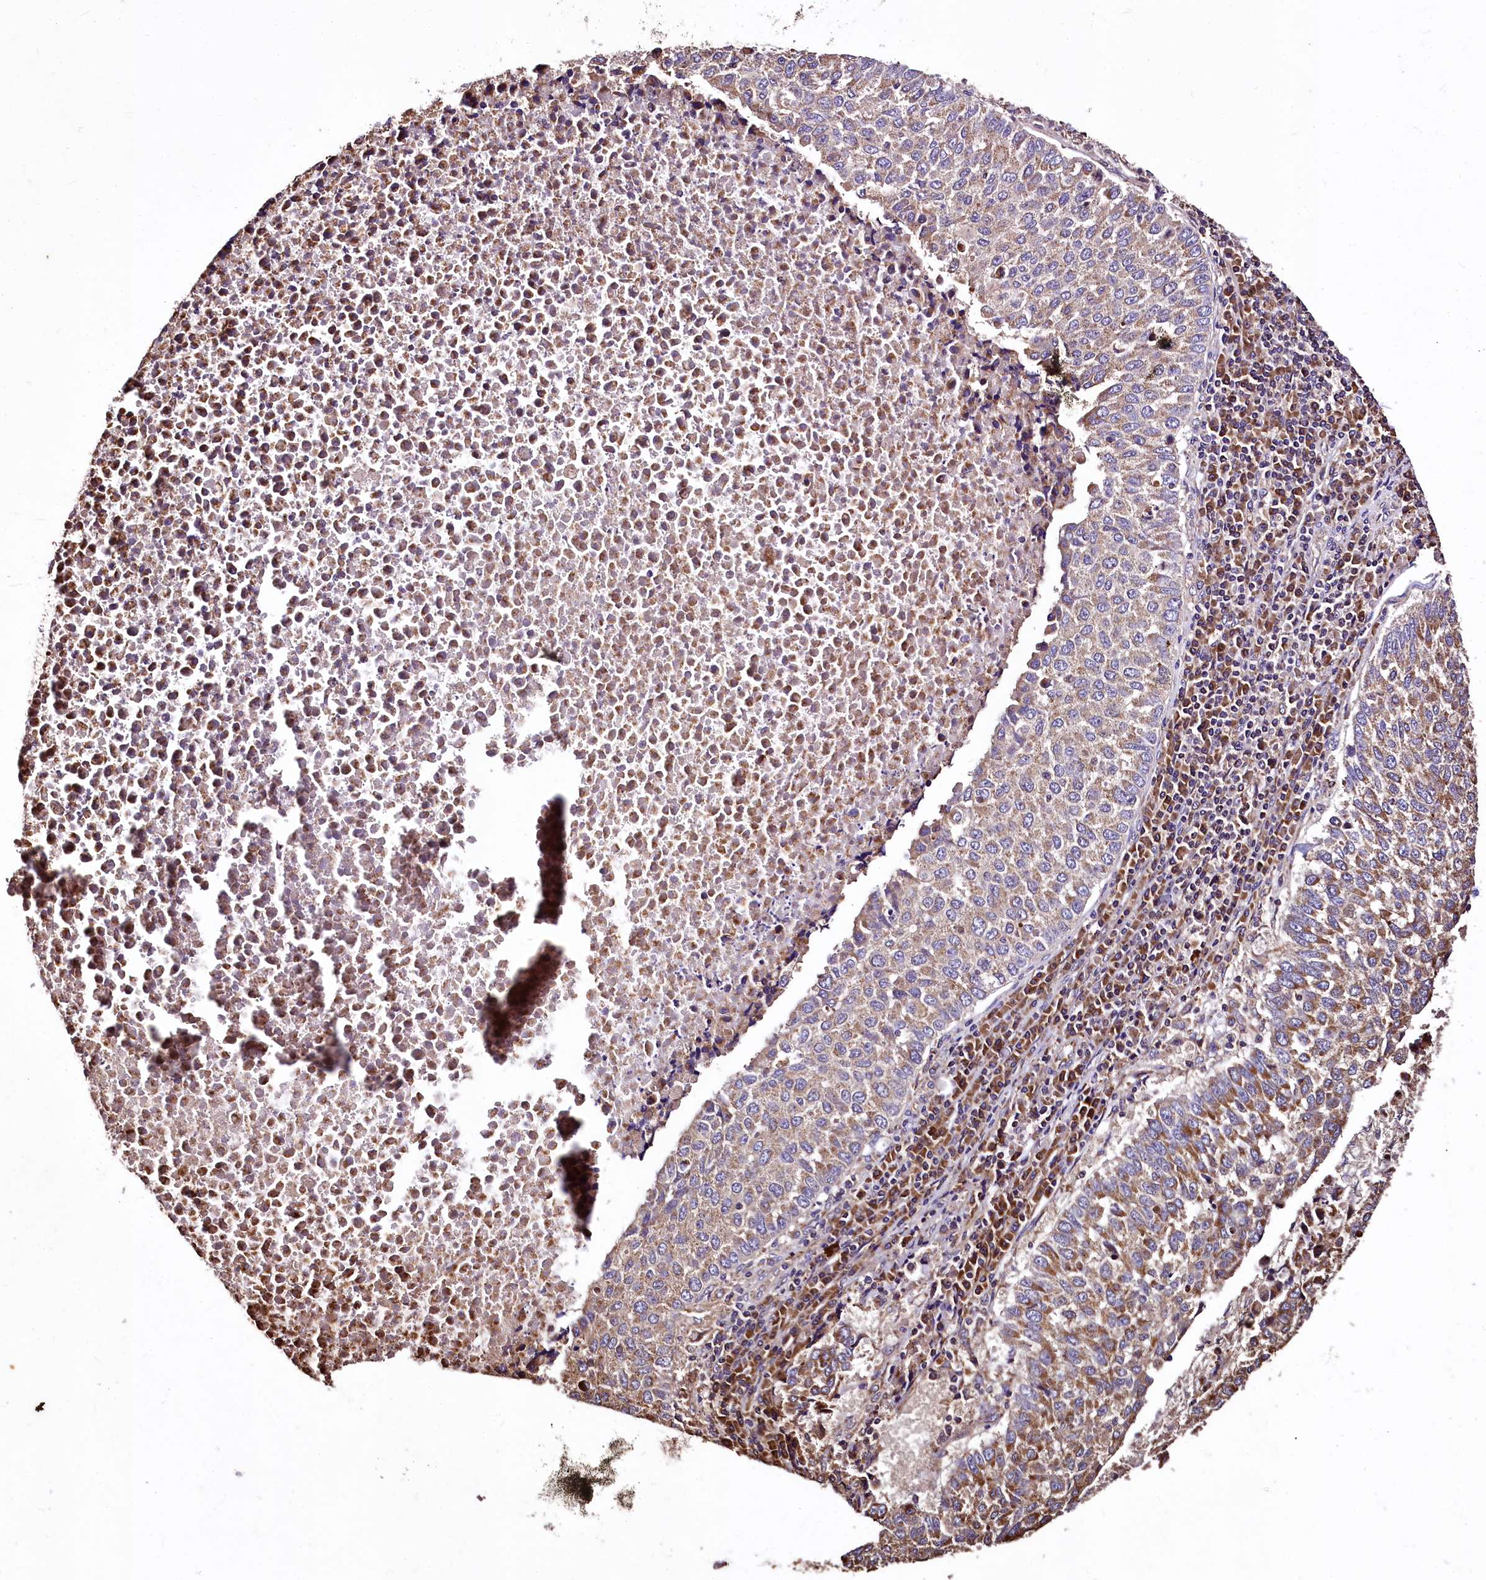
{"staining": {"intensity": "moderate", "quantity": ">75%", "location": "cytoplasmic/membranous"}, "tissue": "lung cancer", "cell_type": "Tumor cells", "image_type": "cancer", "snomed": [{"axis": "morphology", "description": "Squamous cell carcinoma, NOS"}, {"axis": "topography", "description": "Lung"}], "caption": "Immunohistochemistry (DAB (3,3'-diaminobenzidine)) staining of lung squamous cell carcinoma demonstrates moderate cytoplasmic/membranous protein positivity in about >75% of tumor cells.", "gene": "LRSAM1", "patient": {"sex": "male", "age": 73}}